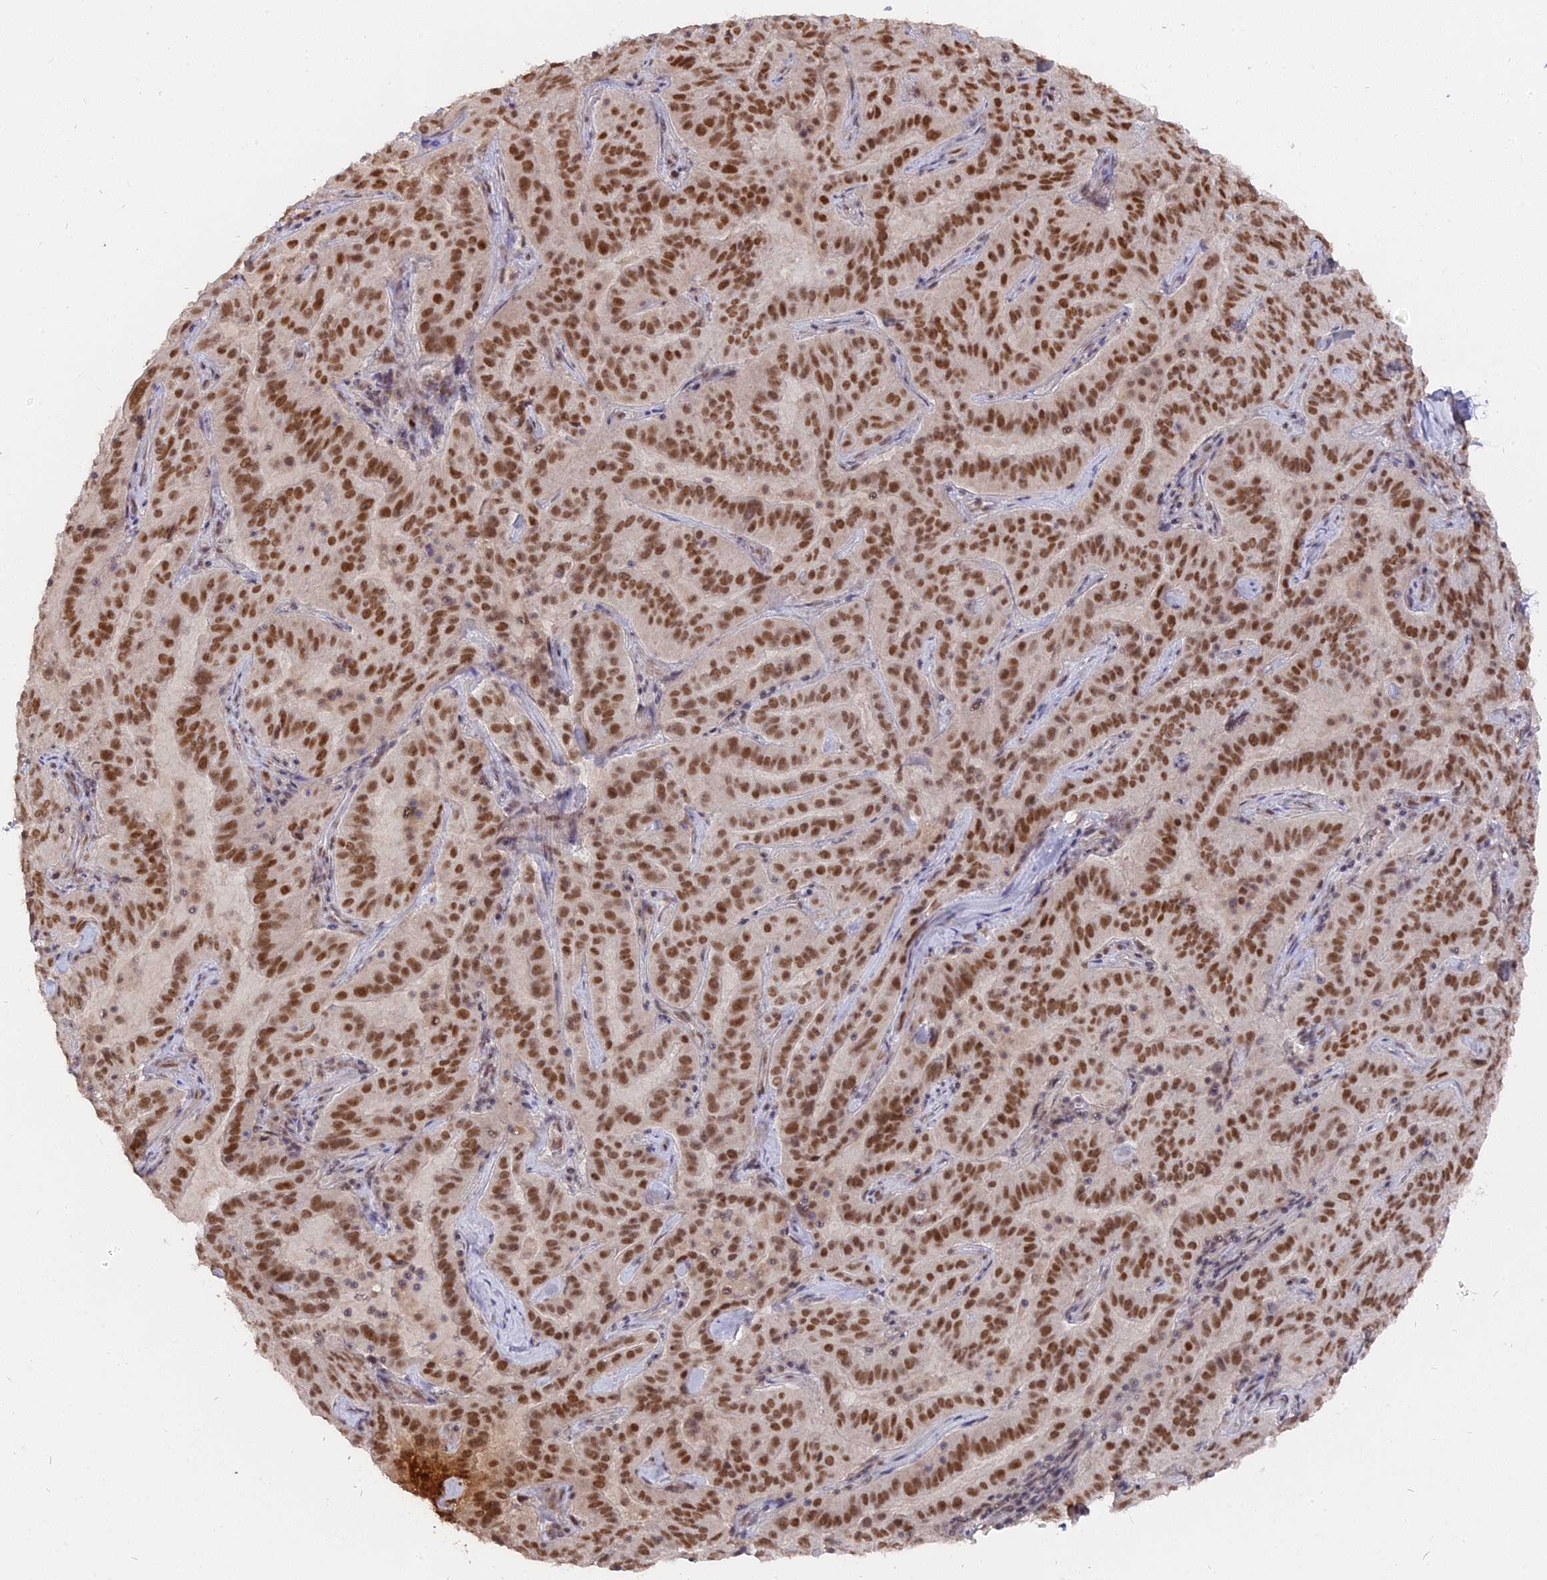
{"staining": {"intensity": "strong", "quantity": ">75%", "location": "nuclear"}, "tissue": "pancreatic cancer", "cell_type": "Tumor cells", "image_type": "cancer", "snomed": [{"axis": "morphology", "description": "Adenocarcinoma, NOS"}, {"axis": "topography", "description": "Pancreas"}], "caption": "High-magnification brightfield microscopy of pancreatic cancer (adenocarcinoma) stained with DAB (brown) and counterstained with hematoxylin (blue). tumor cells exhibit strong nuclear staining is seen in approximately>75% of cells. Immunohistochemistry stains the protein of interest in brown and the nuclei are stained blue.", "gene": "NR1H3", "patient": {"sex": "male", "age": 63}}